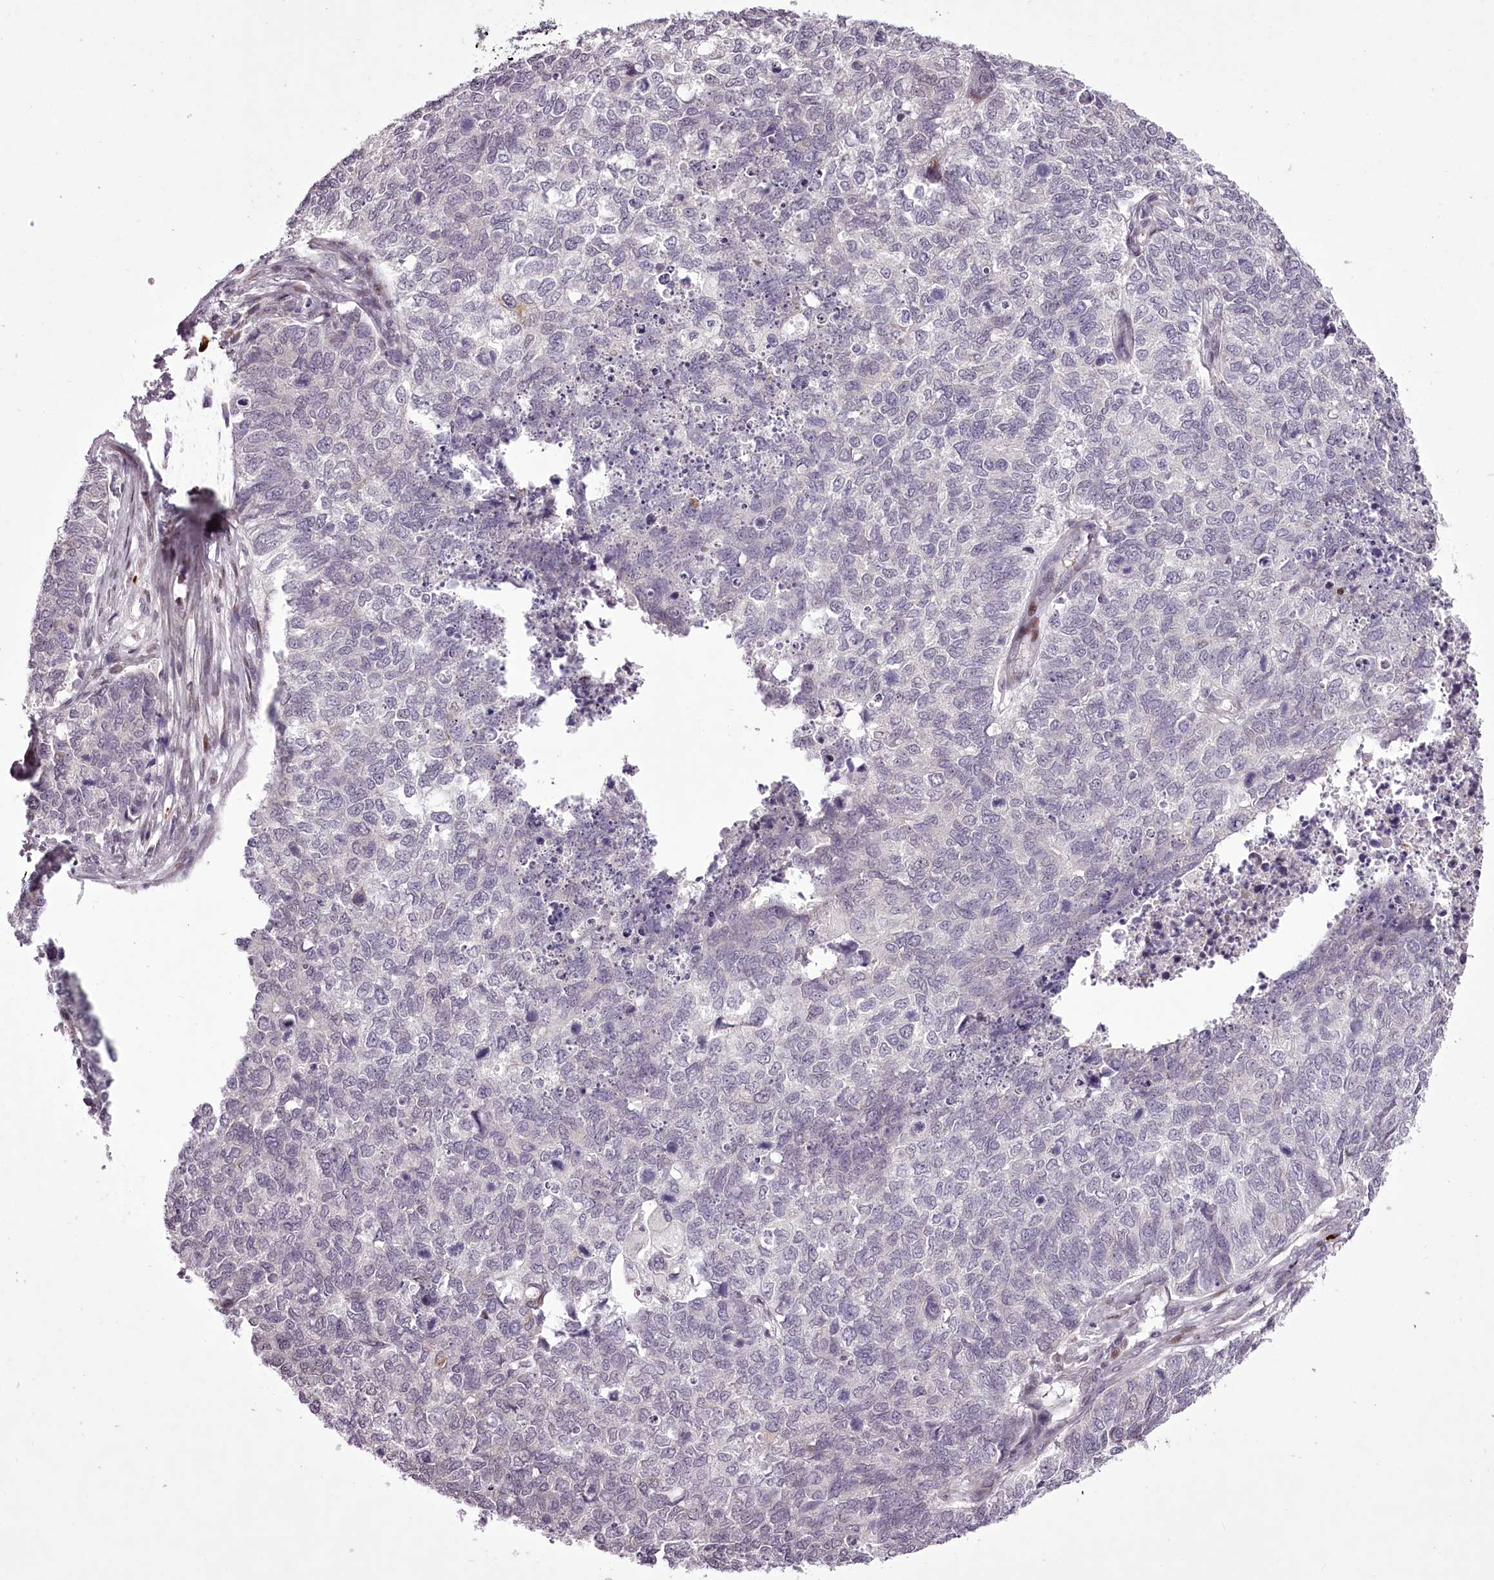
{"staining": {"intensity": "negative", "quantity": "none", "location": "none"}, "tissue": "cervical cancer", "cell_type": "Tumor cells", "image_type": "cancer", "snomed": [{"axis": "morphology", "description": "Squamous cell carcinoma, NOS"}, {"axis": "topography", "description": "Cervix"}], "caption": "Human squamous cell carcinoma (cervical) stained for a protein using immunohistochemistry (IHC) demonstrates no positivity in tumor cells.", "gene": "C1orf56", "patient": {"sex": "female", "age": 63}}